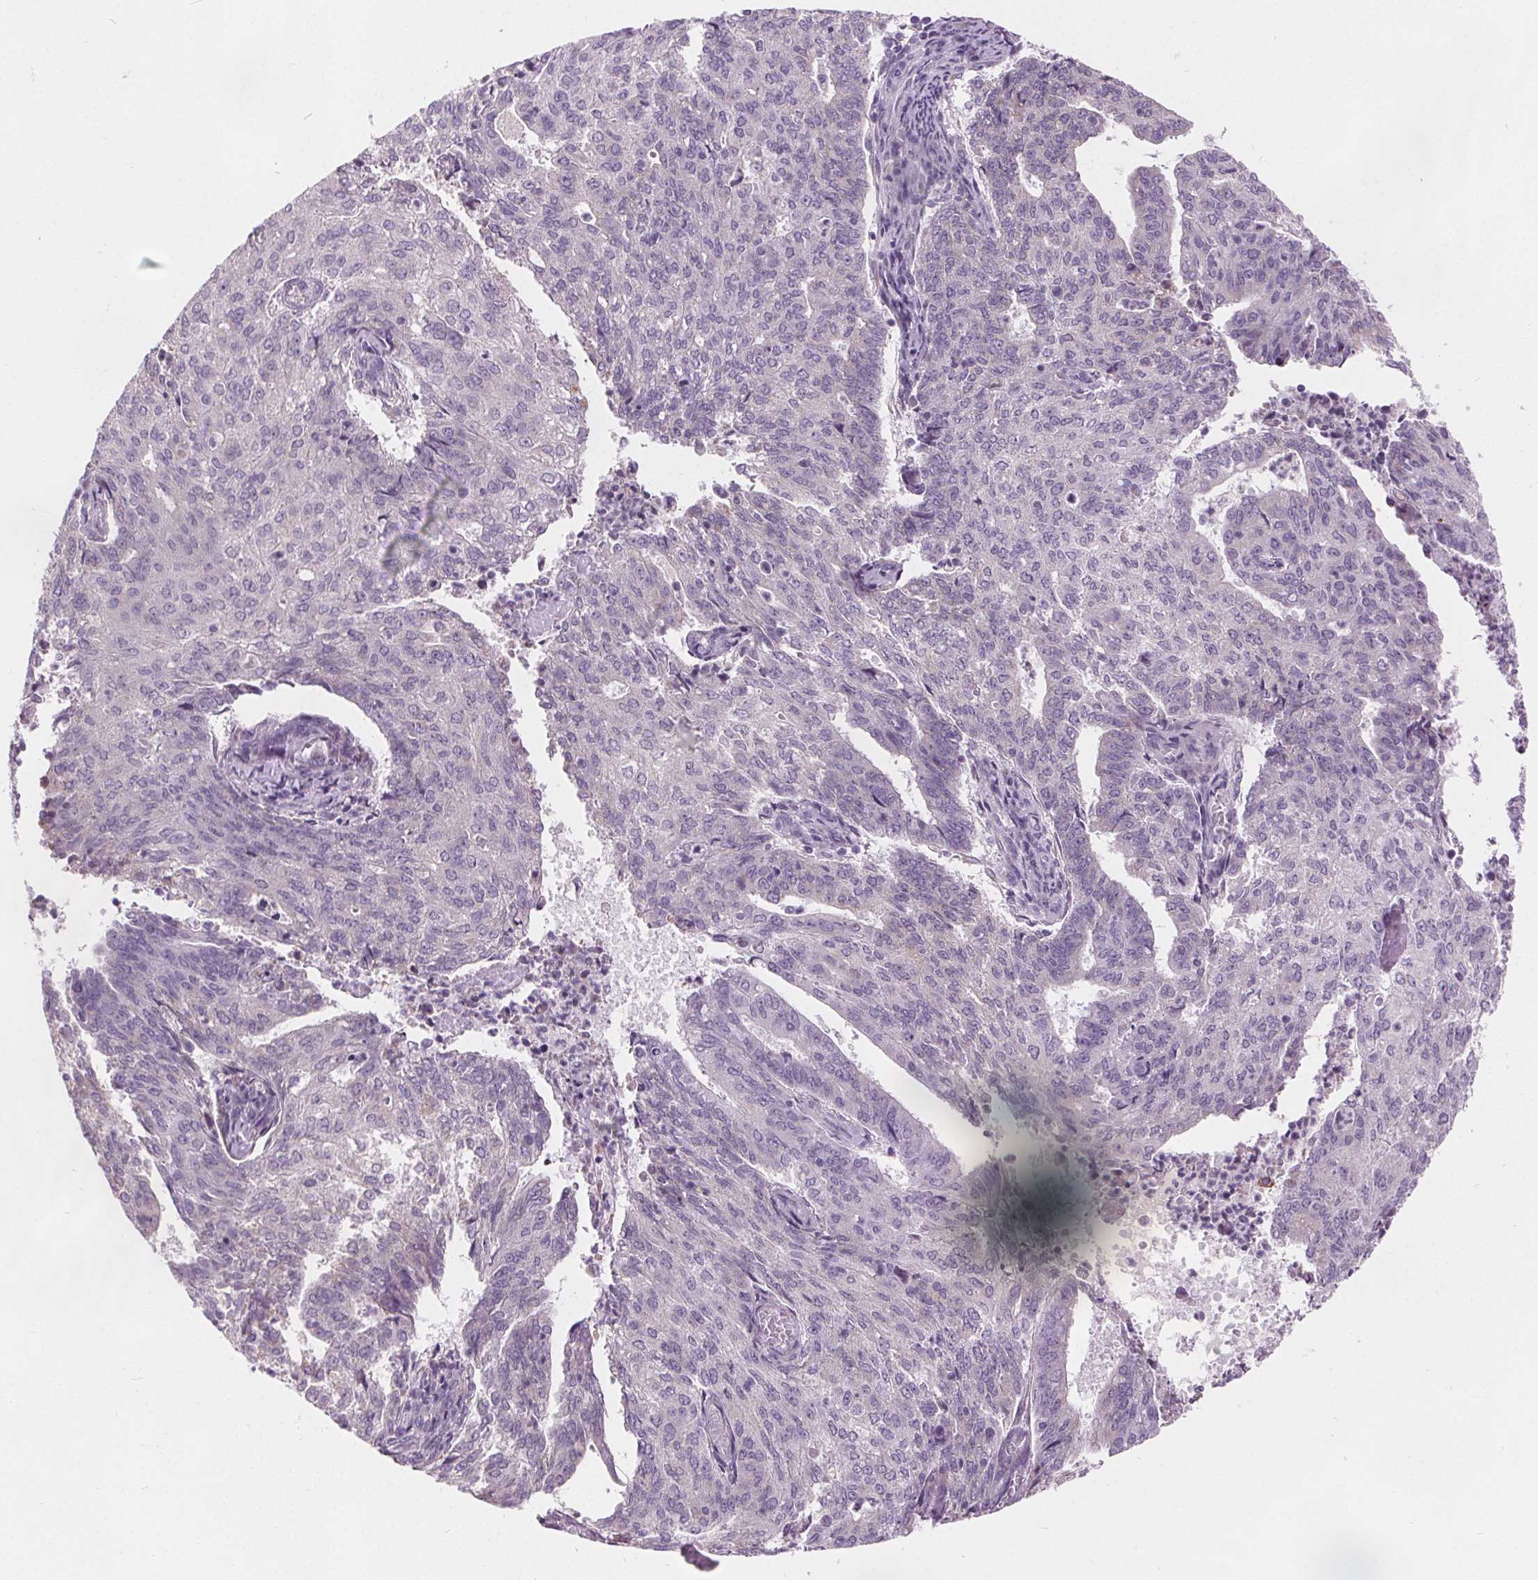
{"staining": {"intensity": "negative", "quantity": "none", "location": "none"}, "tissue": "endometrial cancer", "cell_type": "Tumor cells", "image_type": "cancer", "snomed": [{"axis": "morphology", "description": "Adenocarcinoma, NOS"}, {"axis": "topography", "description": "Endometrium"}], "caption": "Immunohistochemistry (IHC) micrograph of endometrial adenocarcinoma stained for a protein (brown), which exhibits no expression in tumor cells. Nuclei are stained in blue.", "gene": "ACOX2", "patient": {"sex": "female", "age": 82}}